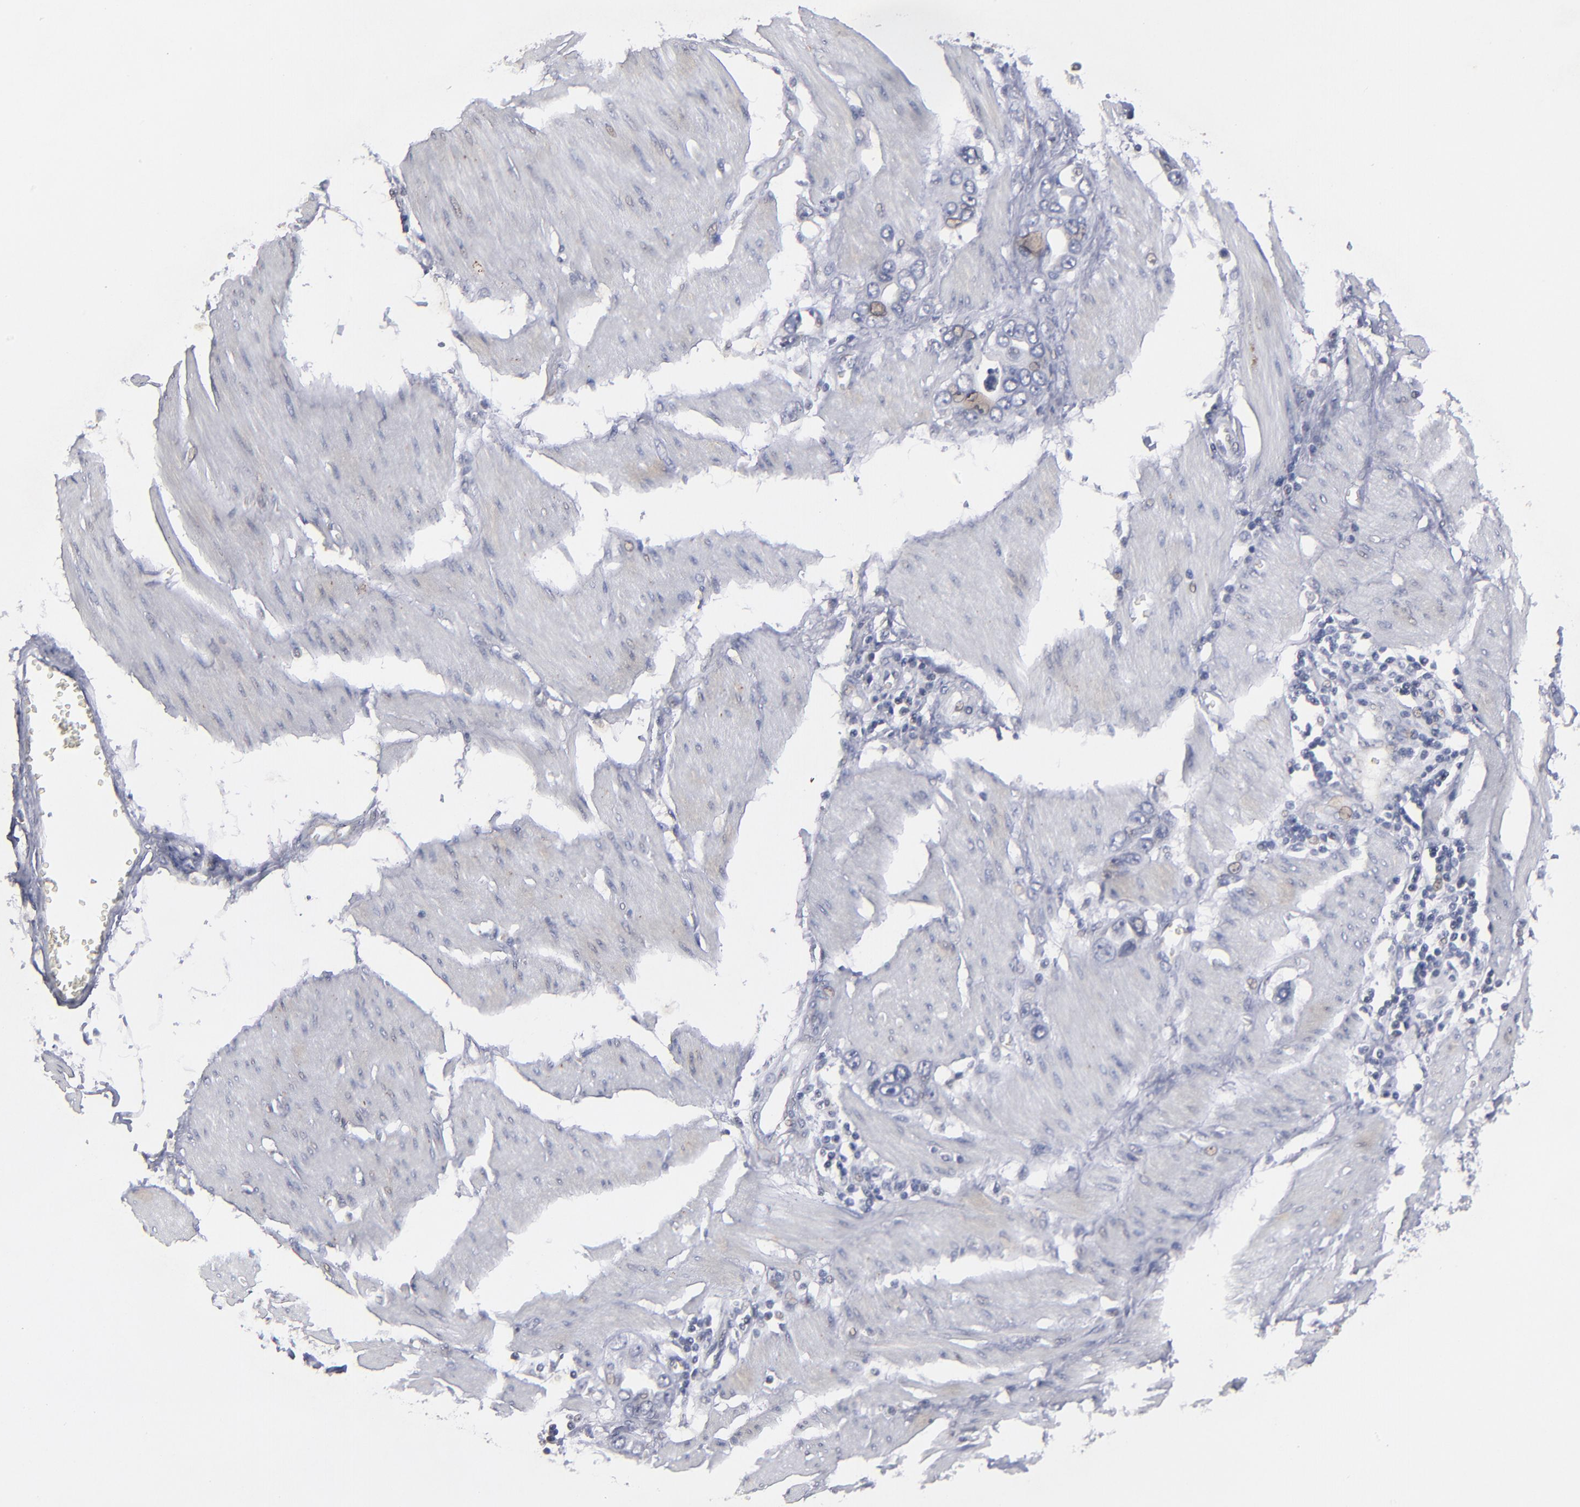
{"staining": {"intensity": "negative", "quantity": "none", "location": "none"}, "tissue": "stomach cancer", "cell_type": "Tumor cells", "image_type": "cancer", "snomed": [{"axis": "morphology", "description": "Adenocarcinoma, NOS"}, {"axis": "topography", "description": "Stomach"}], "caption": "An image of human adenocarcinoma (stomach) is negative for staining in tumor cells. The staining was performed using DAB to visualize the protein expression in brown, while the nuclei were stained in blue with hematoxylin (Magnification: 20x).", "gene": "GPM6B", "patient": {"sex": "male", "age": 78}}